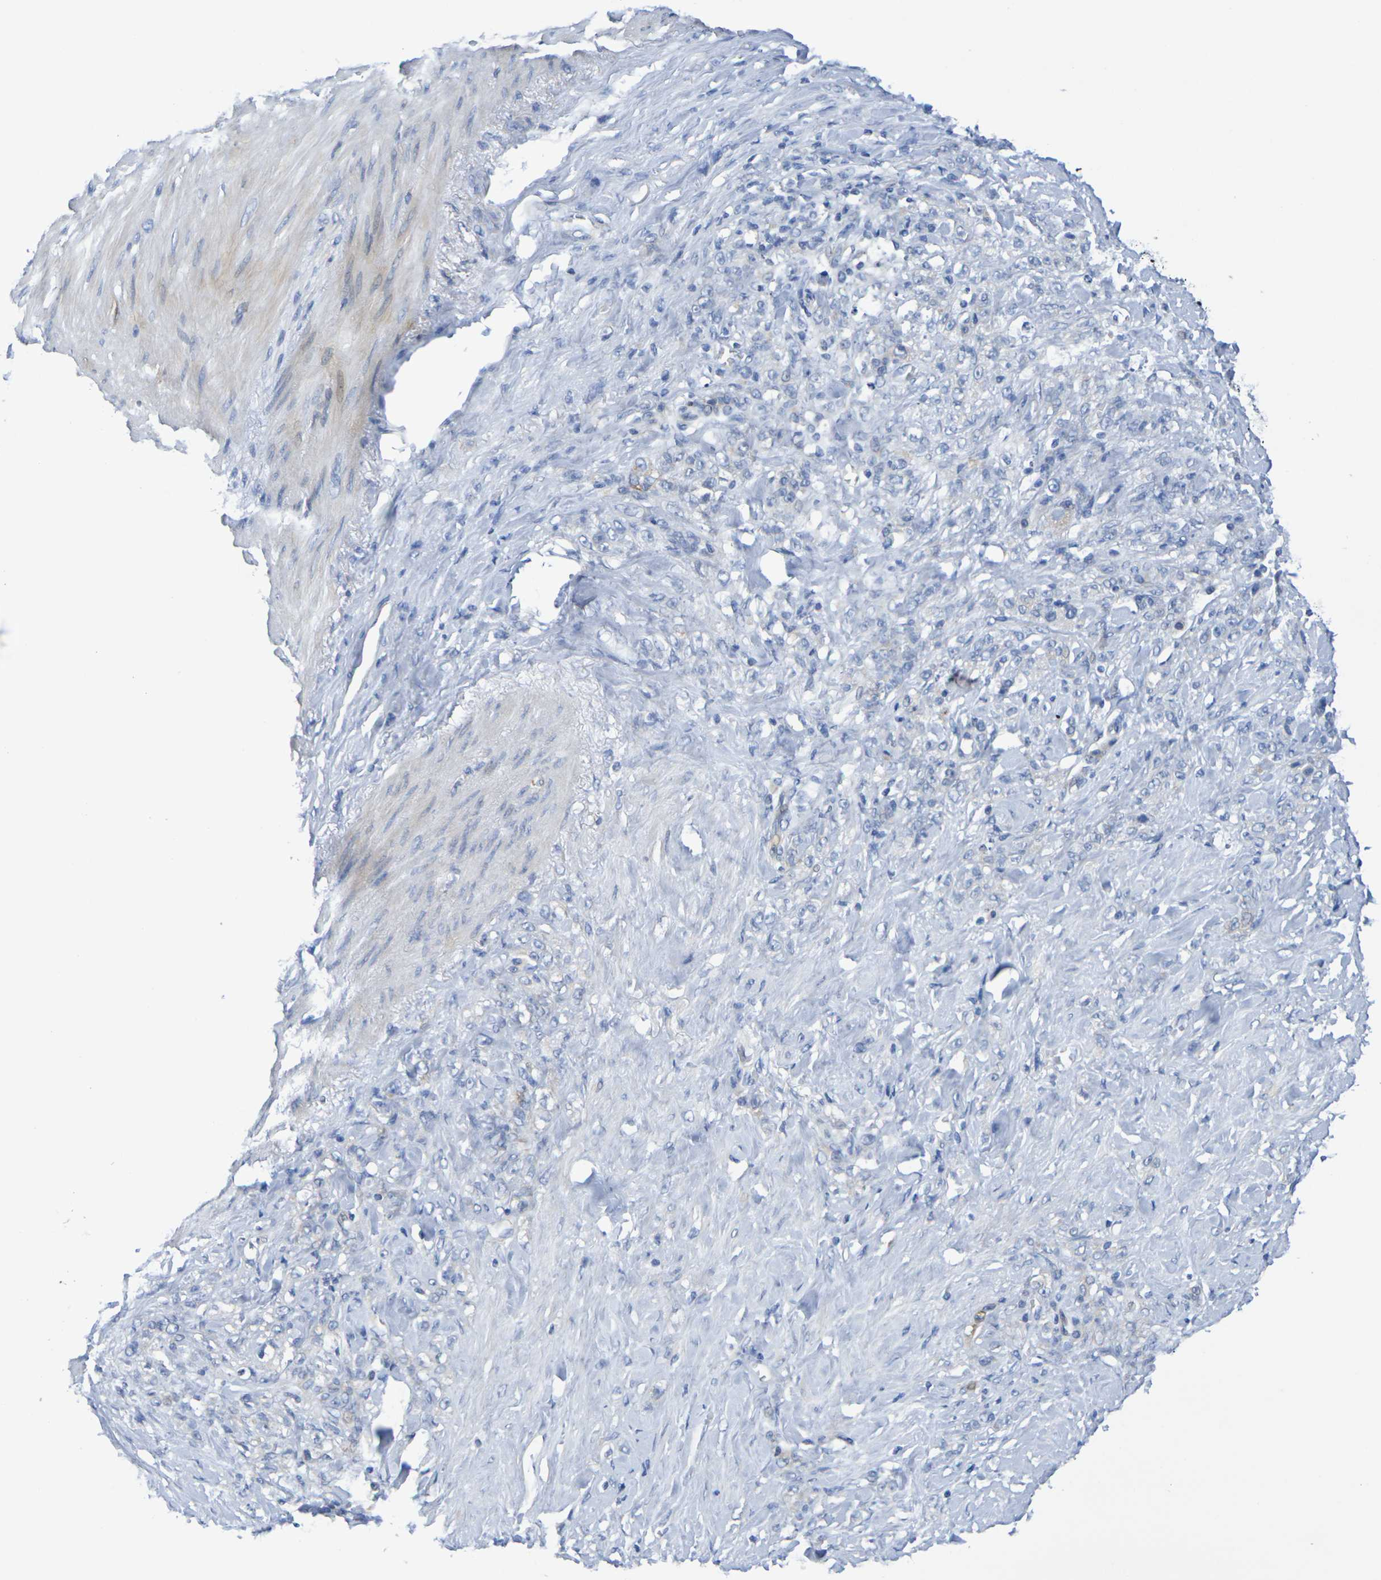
{"staining": {"intensity": "negative", "quantity": "none", "location": "none"}, "tissue": "stomach cancer", "cell_type": "Tumor cells", "image_type": "cancer", "snomed": [{"axis": "morphology", "description": "Adenocarcinoma, NOS"}, {"axis": "topography", "description": "Stomach"}], "caption": "Stomach adenocarcinoma stained for a protein using immunohistochemistry (IHC) exhibits no expression tumor cells.", "gene": "SDC4", "patient": {"sex": "male", "age": 82}}